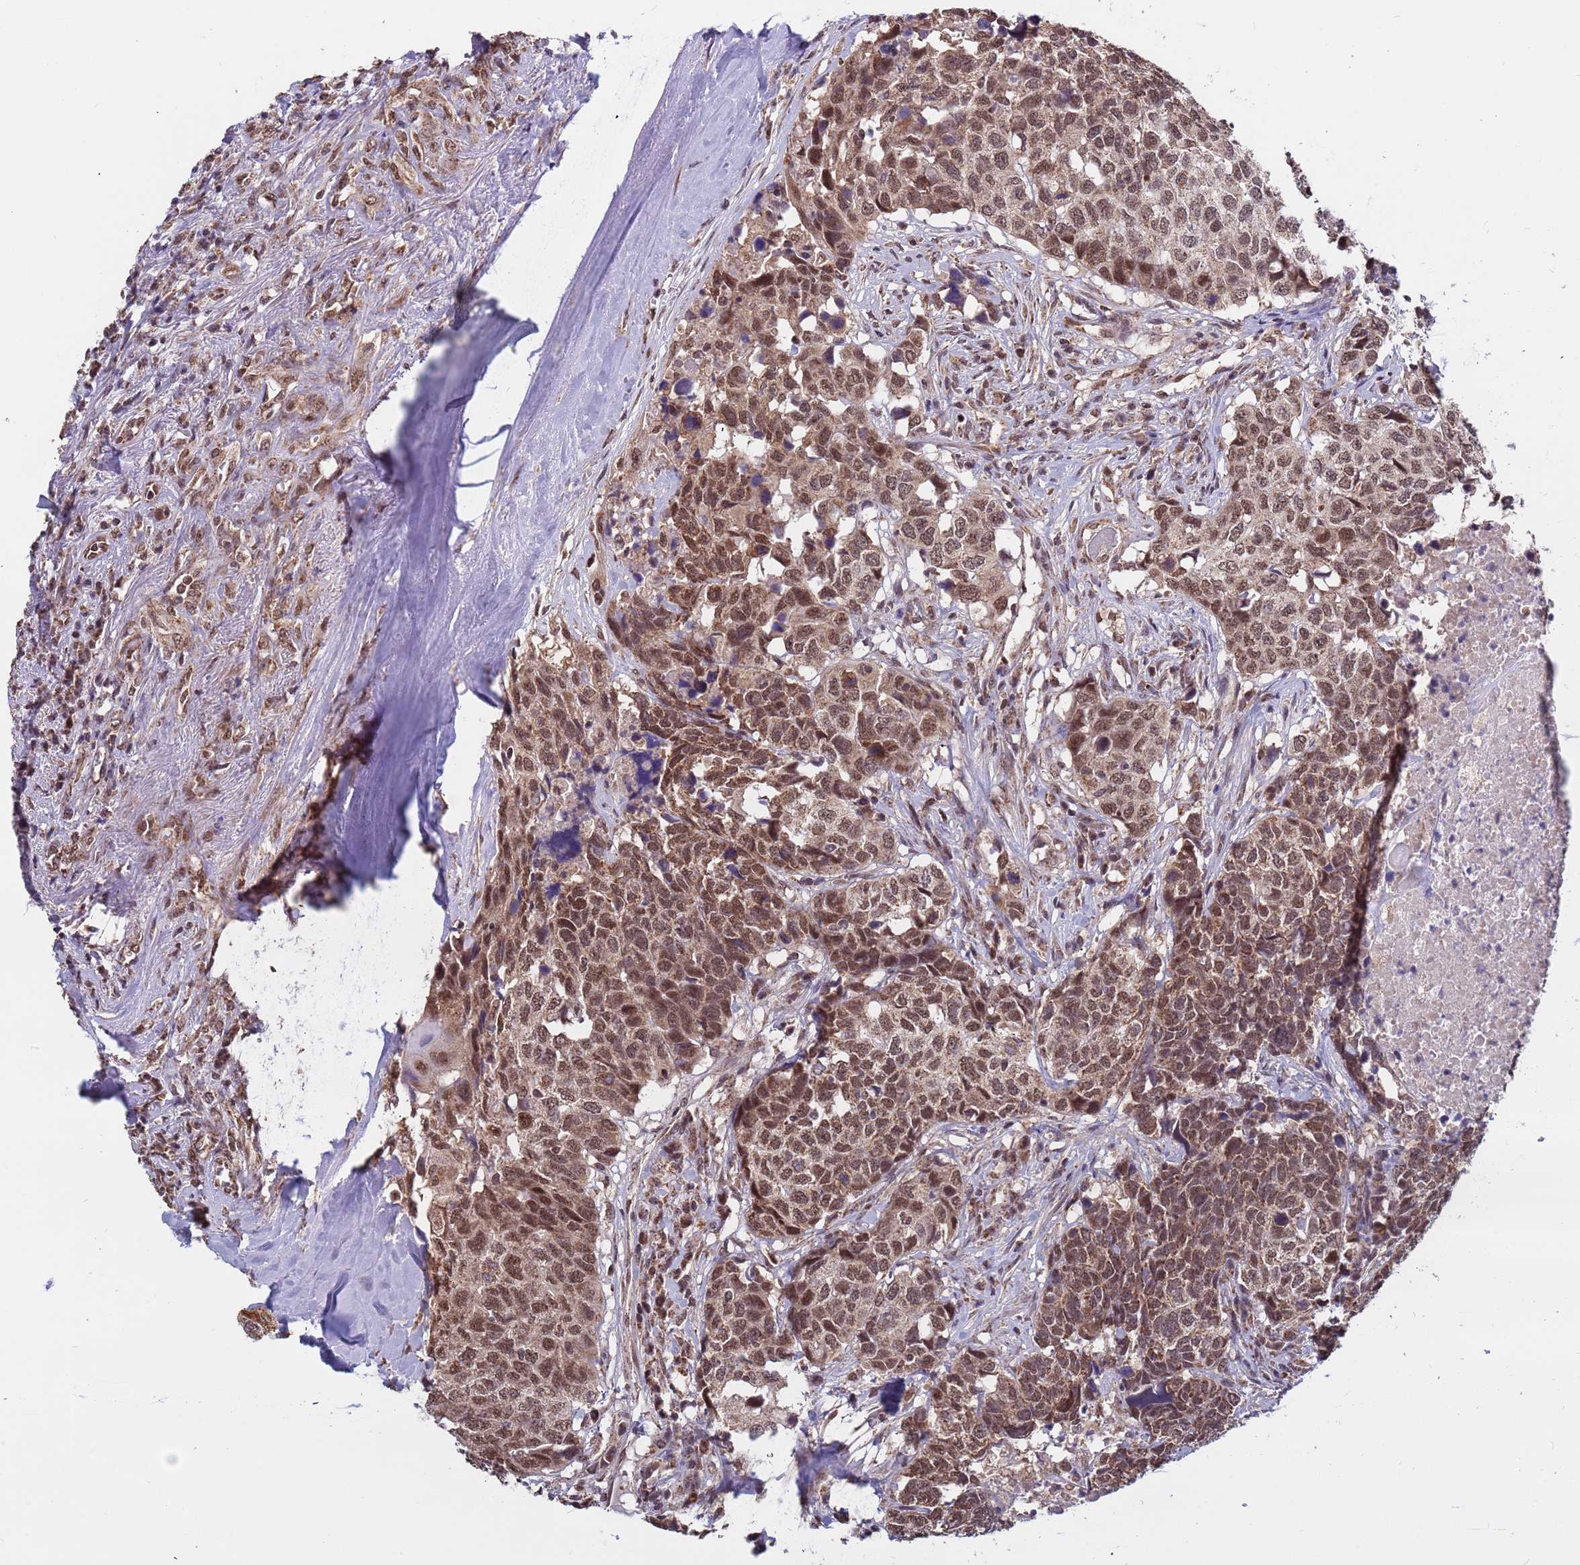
{"staining": {"intensity": "moderate", "quantity": ">75%", "location": "cytoplasmic/membranous,nuclear"}, "tissue": "head and neck cancer", "cell_type": "Tumor cells", "image_type": "cancer", "snomed": [{"axis": "morphology", "description": "Squamous cell carcinoma, NOS"}, {"axis": "topography", "description": "Head-Neck"}], "caption": "DAB immunohistochemical staining of squamous cell carcinoma (head and neck) reveals moderate cytoplasmic/membranous and nuclear protein expression in about >75% of tumor cells.", "gene": "DENND2B", "patient": {"sex": "male", "age": 66}}